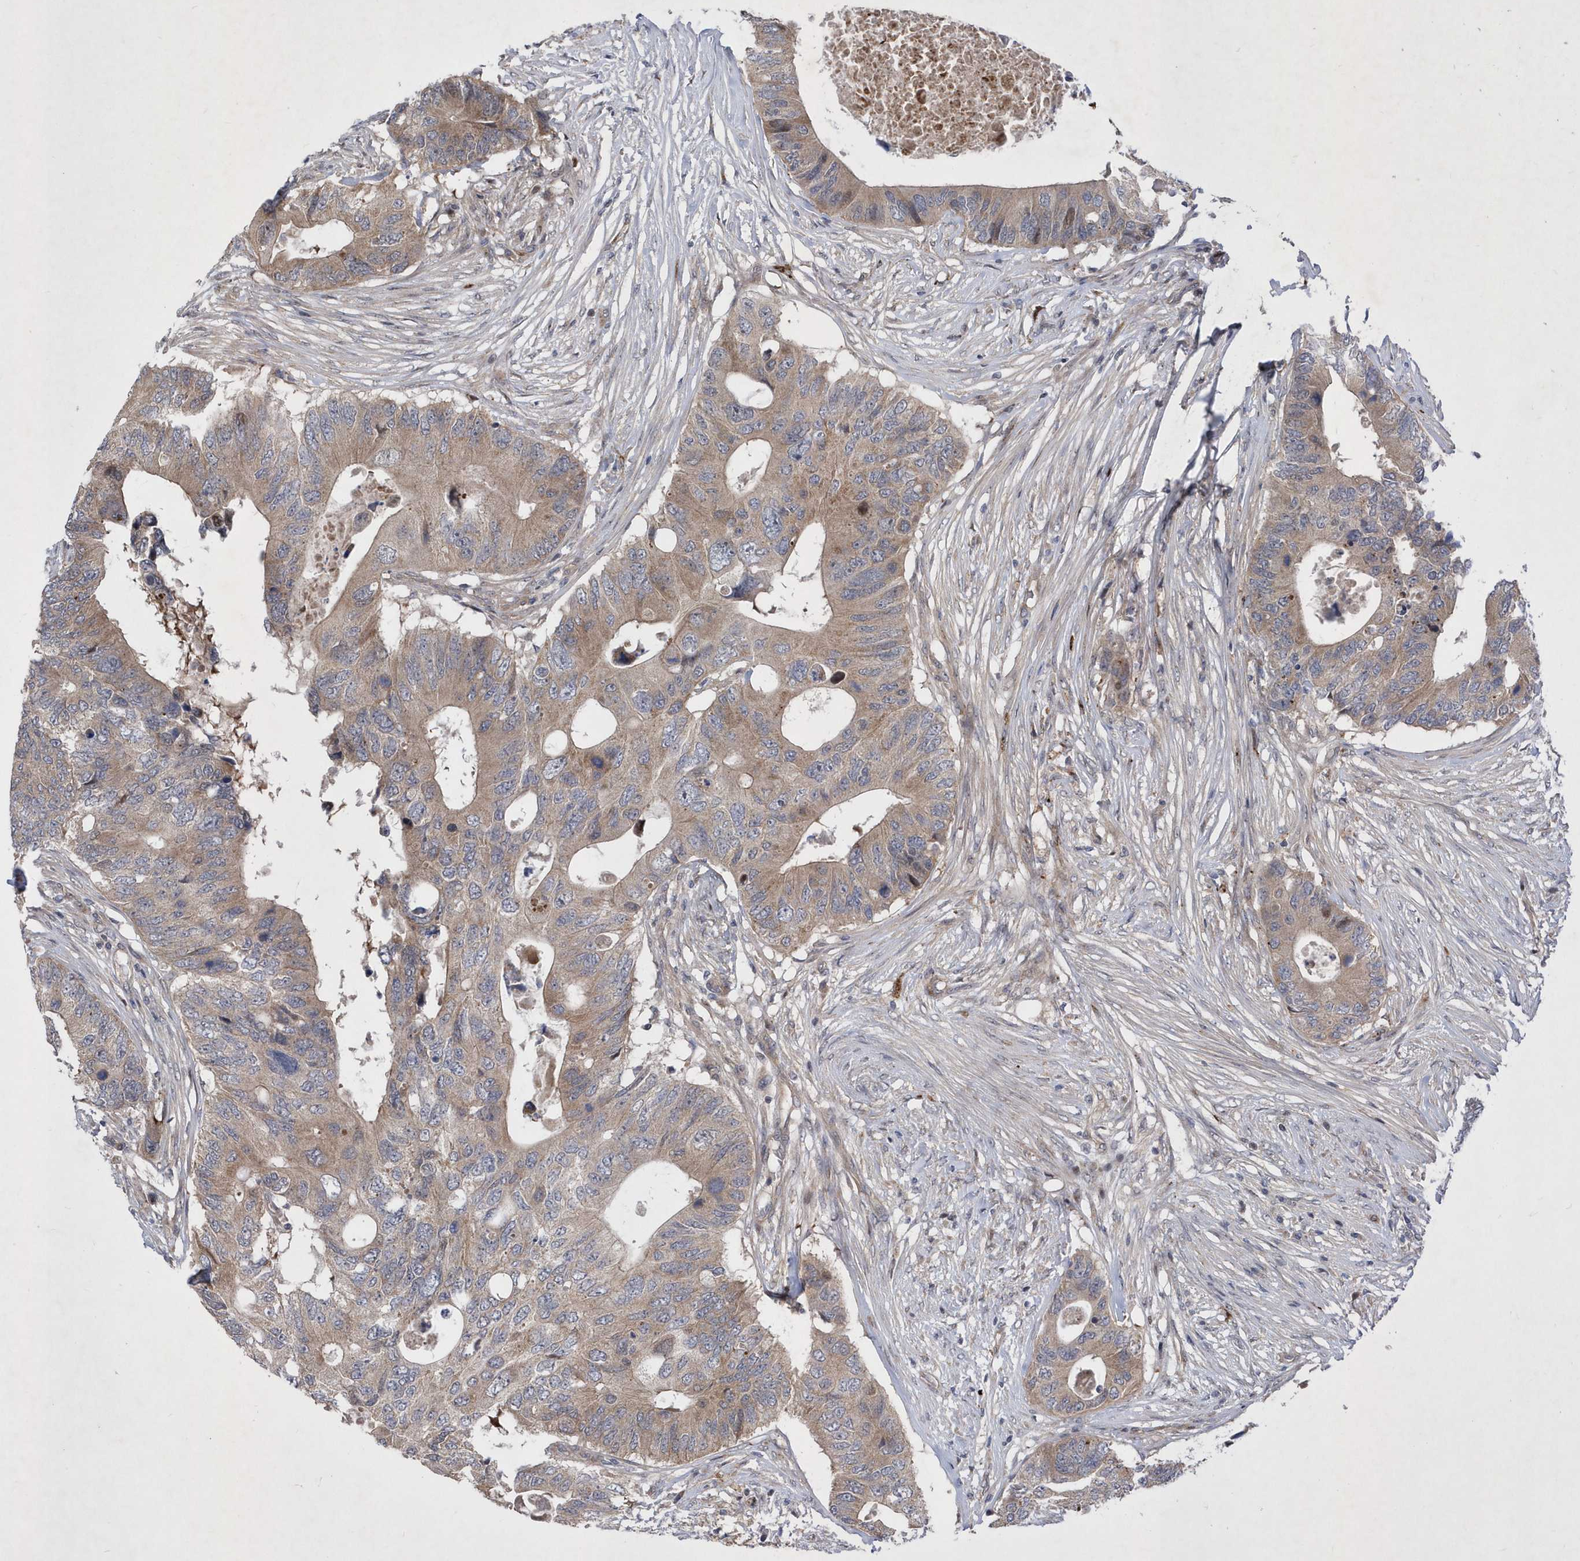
{"staining": {"intensity": "moderate", "quantity": ">75%", "location": "cytoplasmic/membranous"}, "tissue": "colorectal cancer", "cell_type": "Tumor cells", "image_type": "cancer", "snomed": [{"axis": "morphology", "description": "Adenocarcinoma, NOS"}, {"axis": "topography", "description": "Colon"}], "caption": "This photomicrograph demonstrates immunohistochemistry (IHC) staining of adenocarcinoma (colorectal), with medium moderate cytoplasmic/membranous expression in about >75% of tumor cells.", "gene": "LONRF2", "patient": {"sex": "male", "age": 71}}